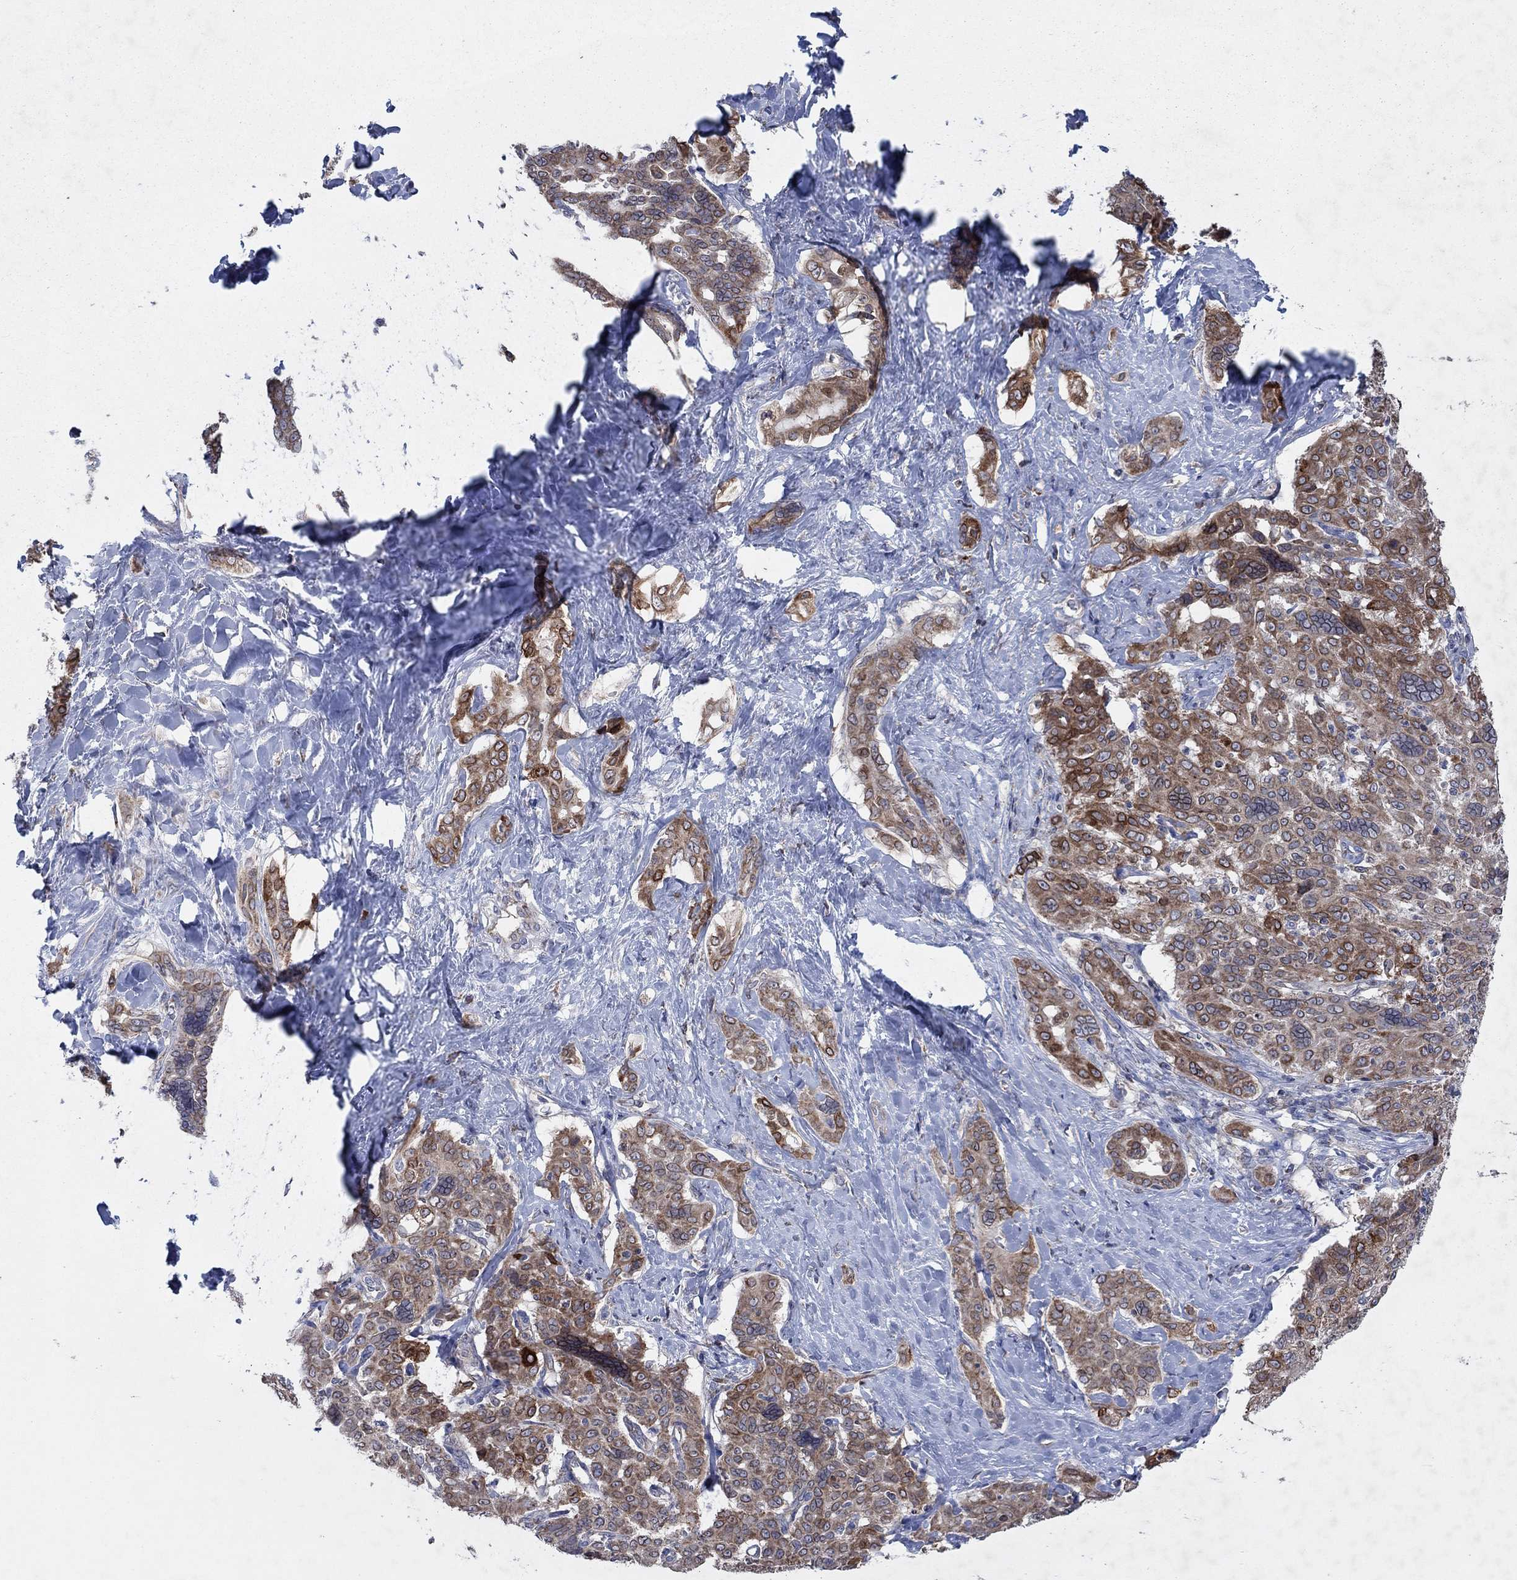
{"staining": {"intensity": "strong", "quantity": ">75%", "location": "cytoplasmic/membranous"}, "tissue": "liver cancer", "cell_type": "Tumor cells", "image_type": "cancer", "snomed": [{"axis": "morphology", "description": "Cholangiocarcinoma"}, {"axis": "topography", "description": "Liver"}], "caption": "Cholangiocarcinoma (liver) stained with DAB (3,3'-diaminobenzidine) IHC exhibits high levels of strong cytoplasmic/membranous positivity in approximately >75% of tumor cells.", "gene": "NCEH1", "patient": {"sex": "female", "age": 47}}